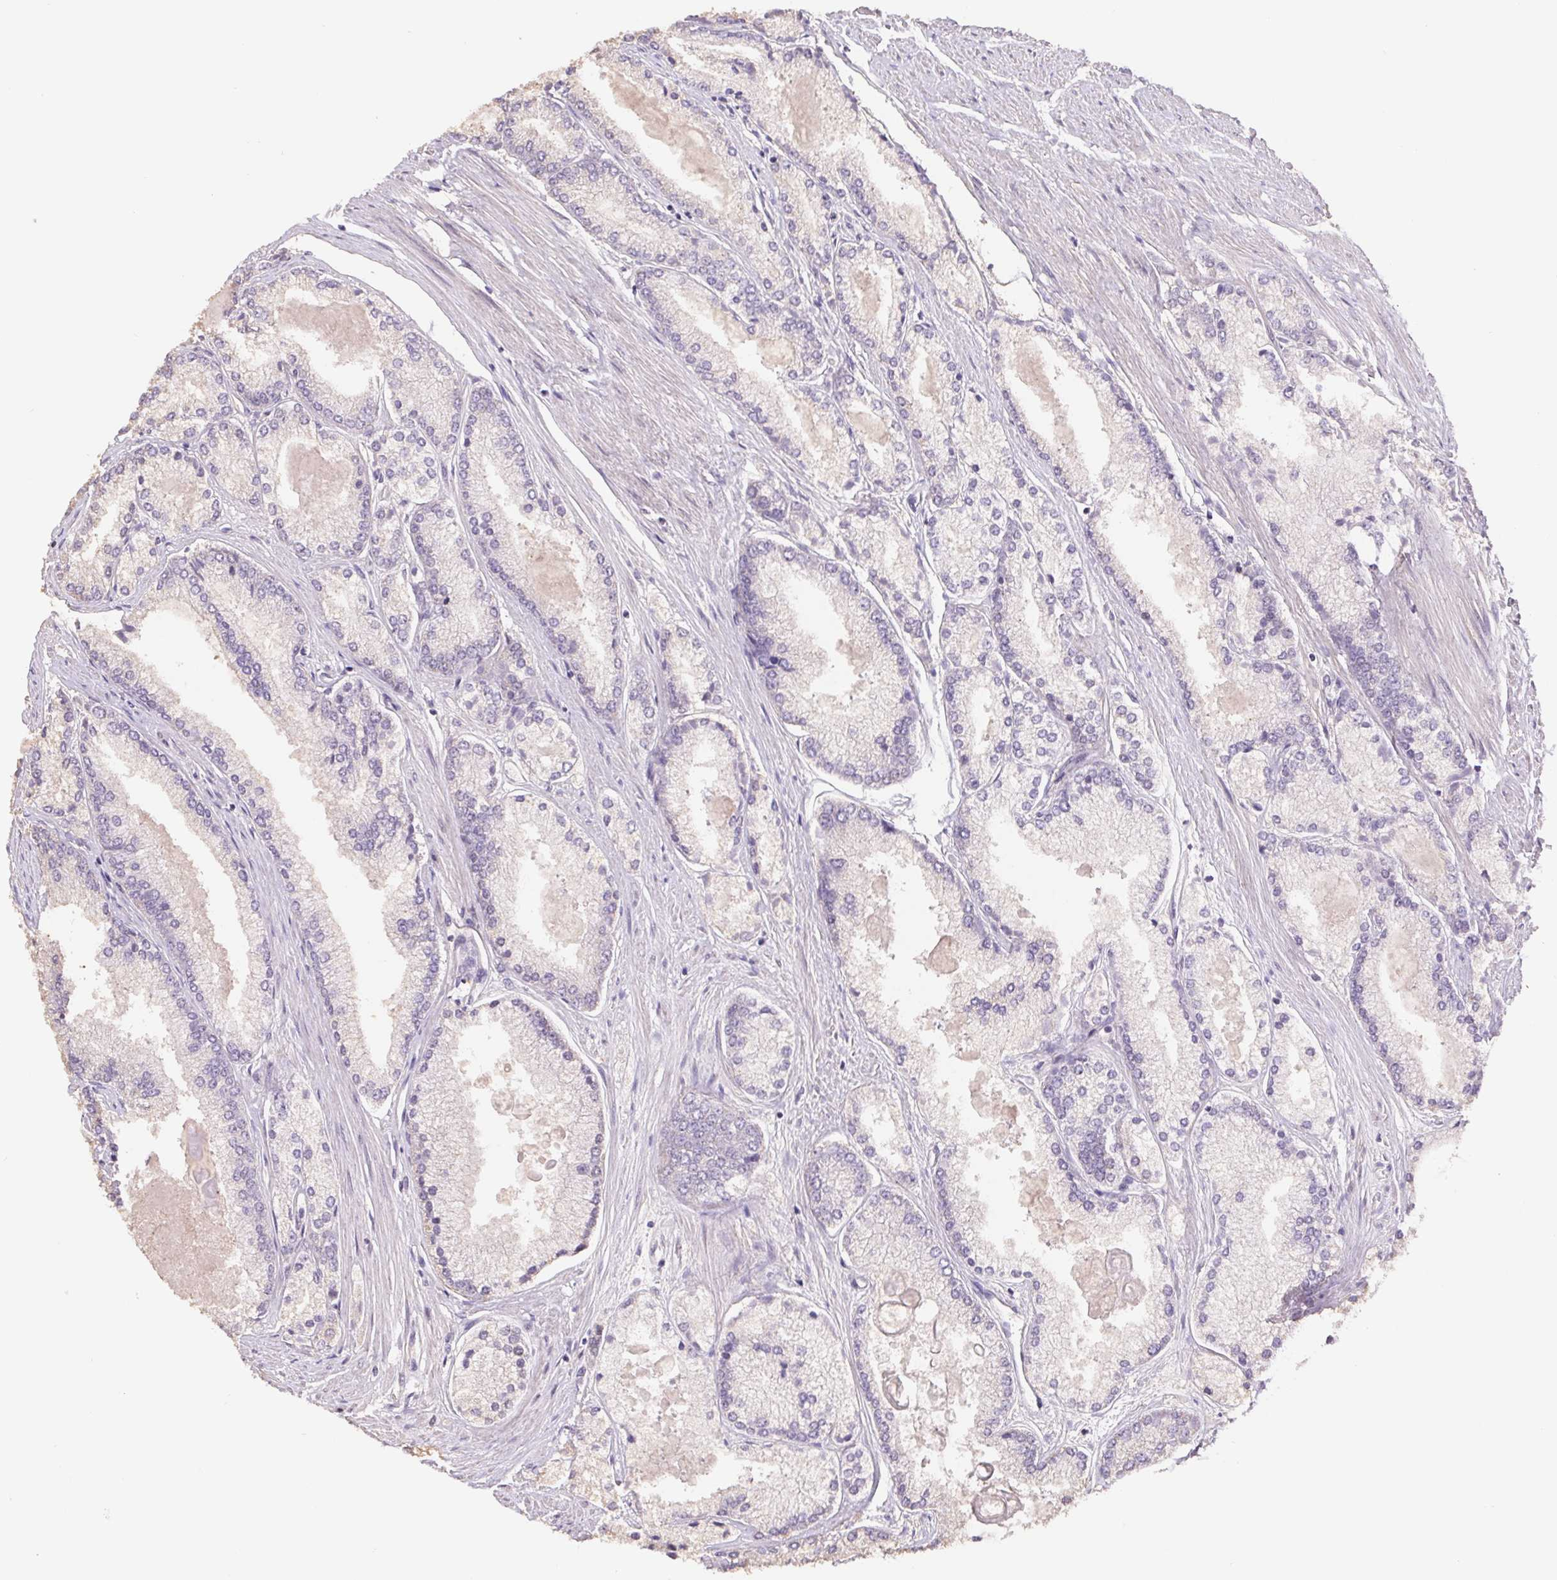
{"staining": {"intensity": "weak", "quantity": "25%-75%", "location": "nuclear"}, "tissue": "prostate cancer", "cell_type": "Tumor cells", "image_type": "cancer", "snomed": [{"axis": "morphology", "description": "Adenocarcinoma, High grade"}, {"axis": "topography", "description": "Prostate"}], "caption": "Protein analysis of adenocarcinoma (high-grade) (prostate) tissue shows weak nuclear expression in about 25%-75% of tumor cells.", "gene": "TRERF1", "patient": {"sex": "male", "age": 68}}